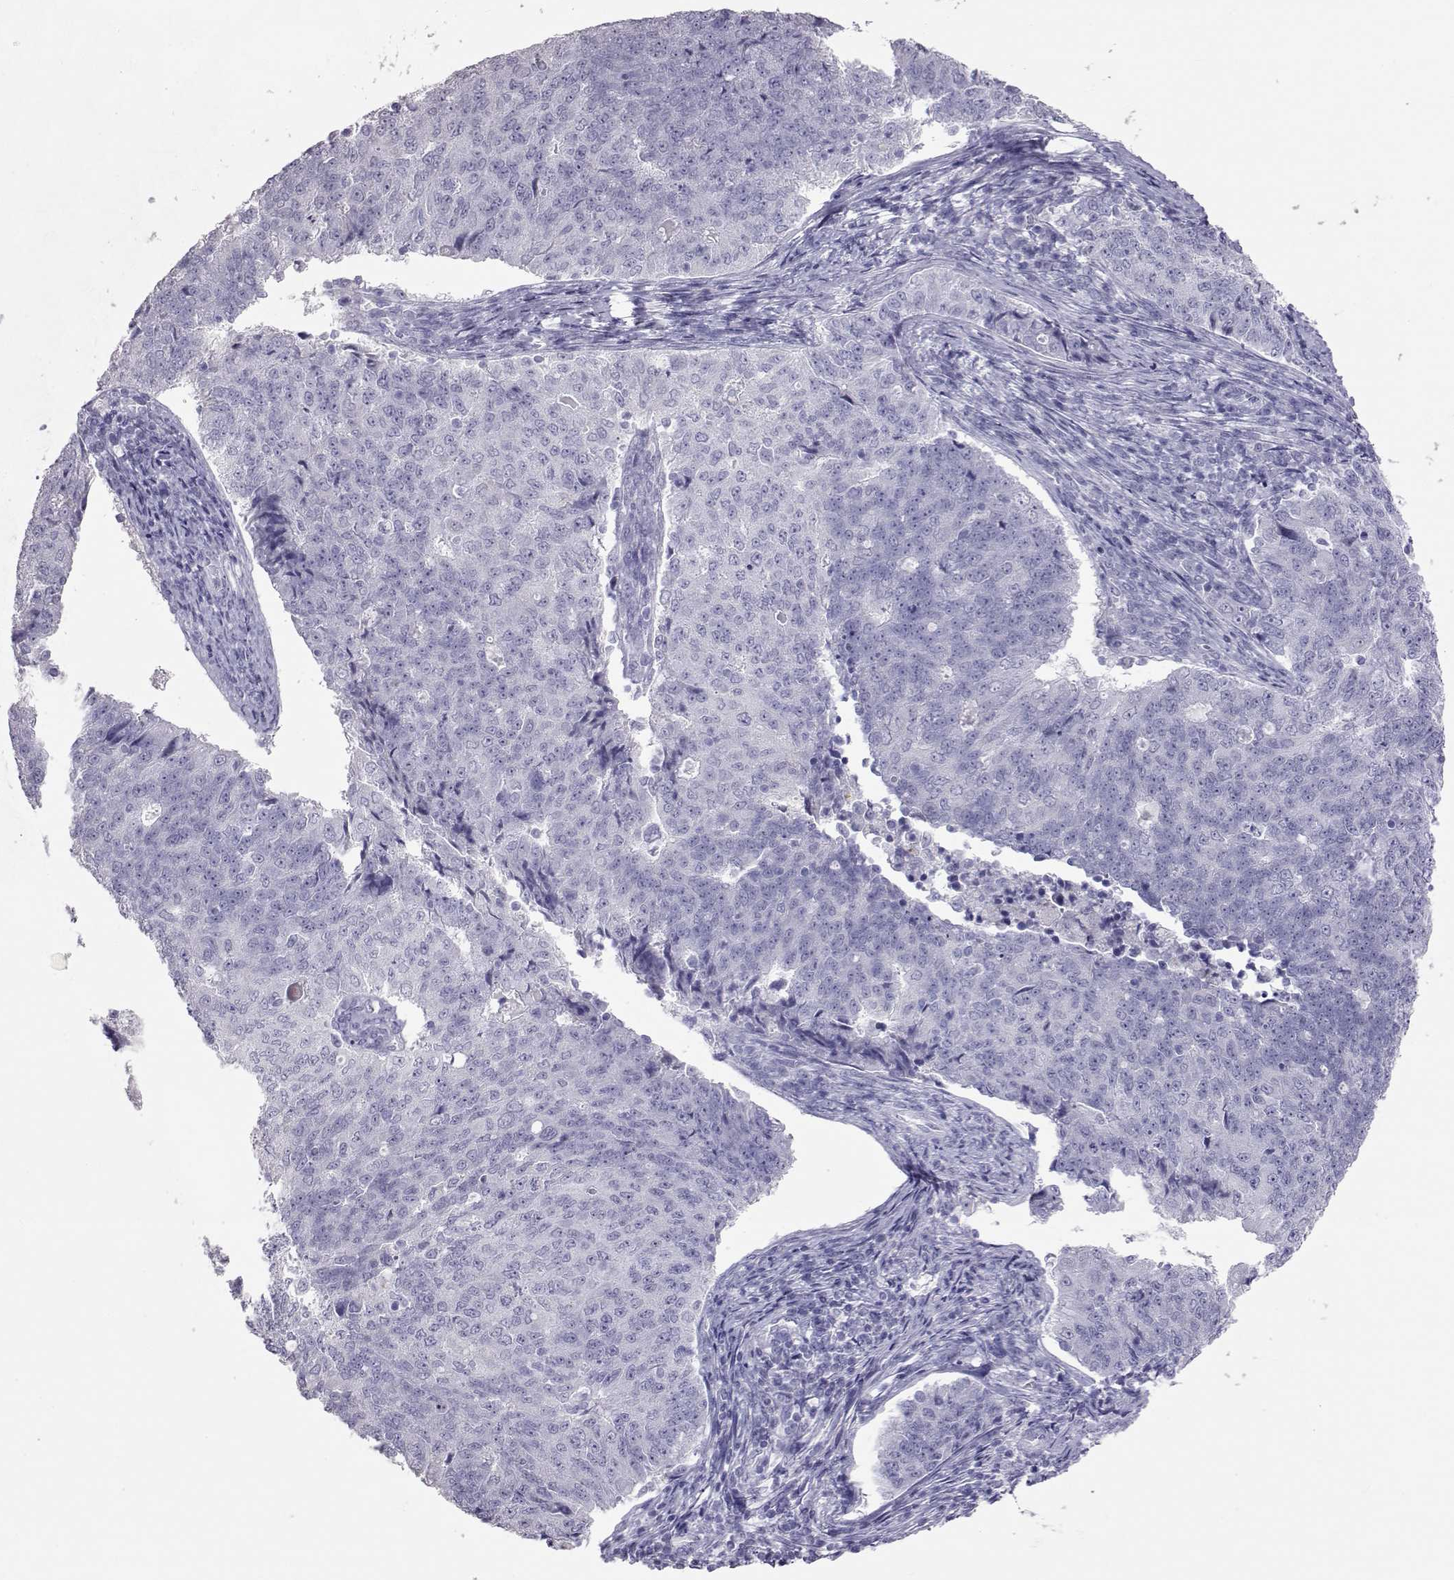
{"staining": {"intensity": "negative", "quantity": "none", "location": "none"}, "tissue": "endometrial cancer", "cell_type": "Tumor cells", "image_type": "cancer", "snomed": [{"axis": "morphology", "description": "Adenocarcinoma, NOS"}, {"axis": "topography", "description": "Endometrium"}], "caption": "This is an IHC photomicrograph of endometrial cancer (adenocarcinoma). There is no expression in tumor cells.", "gene": "PMCH", "patient": {"sex": "female", "age": 43}}